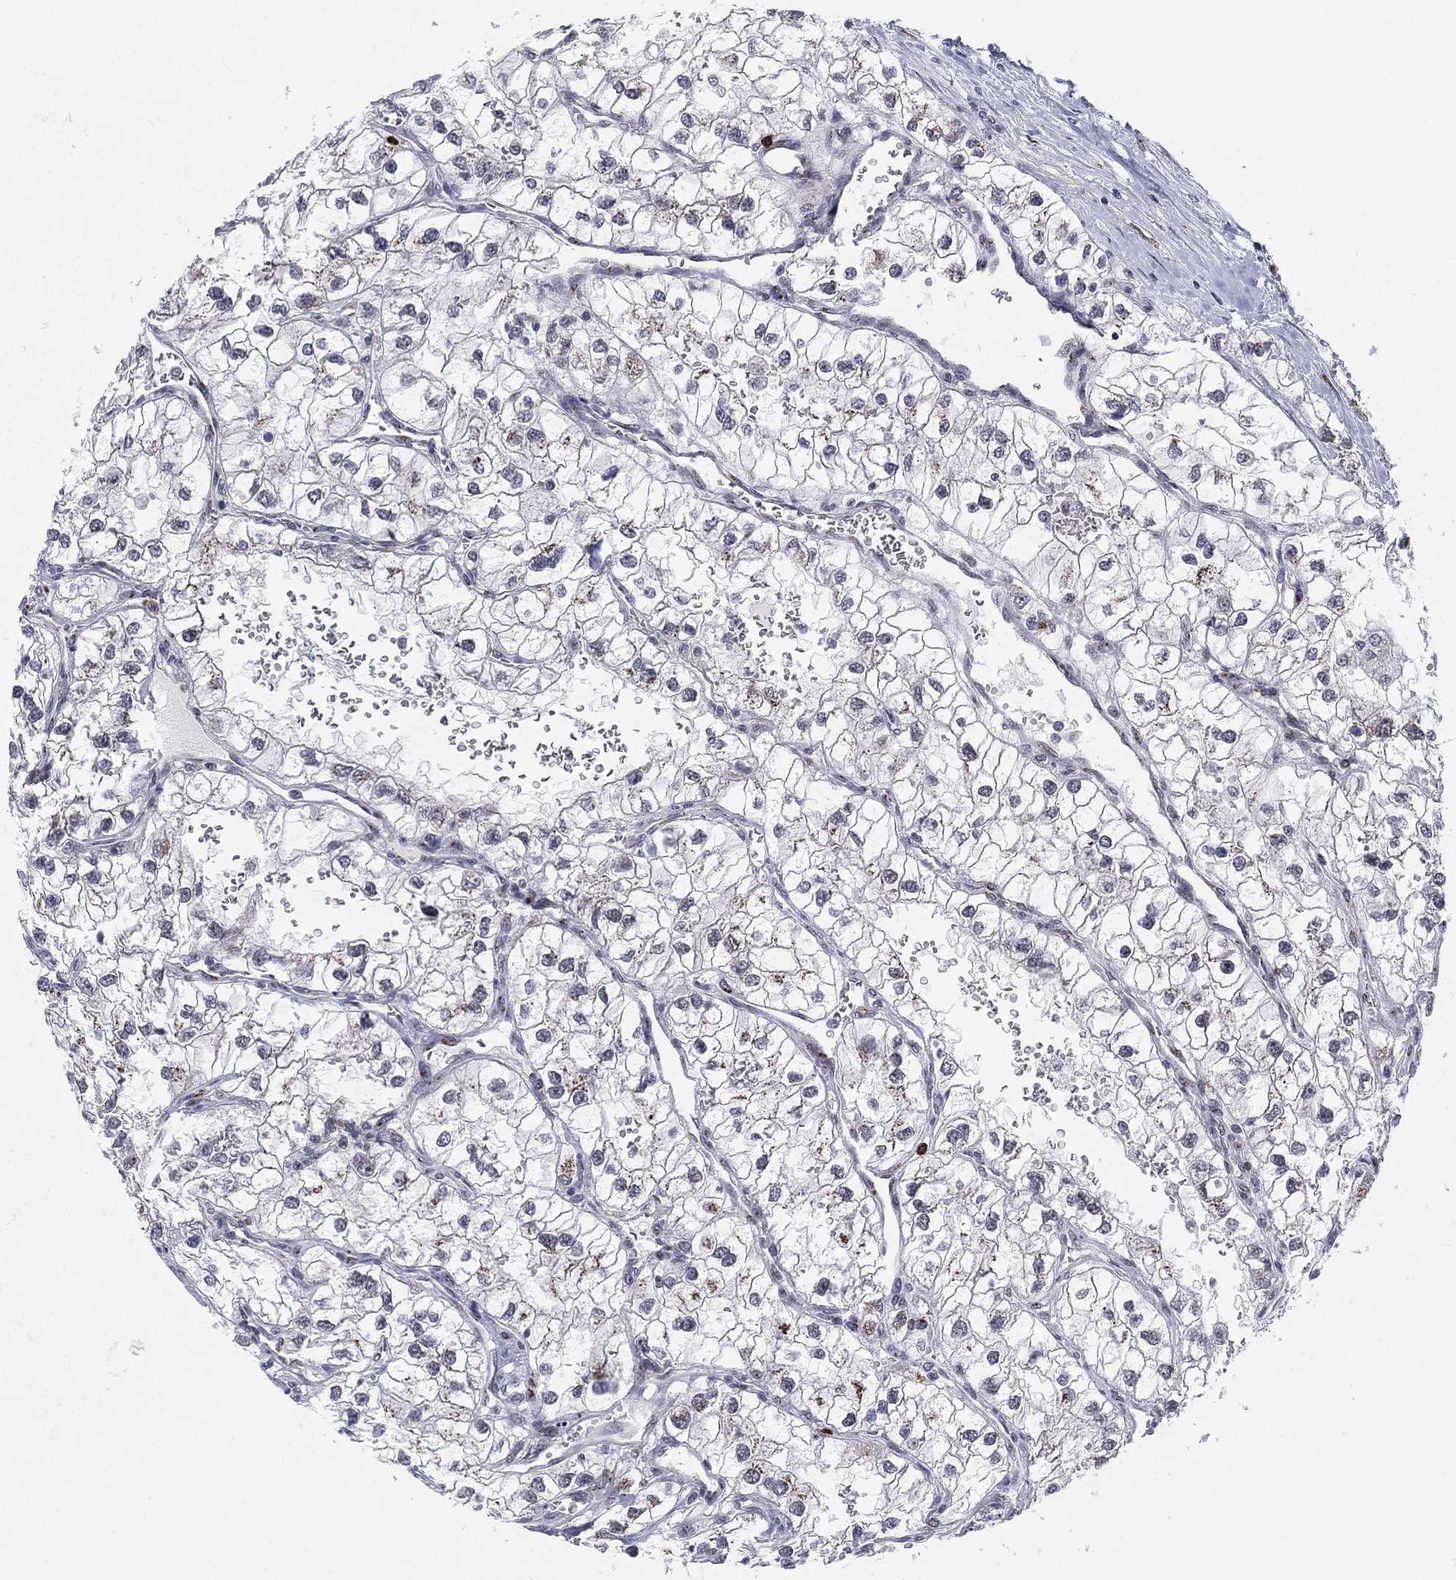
{"staining": {"intensity": "negative", "quantity": "none", "location": "none"}, "tissue": "renal cancer", "cell_type": "Tumor cells", "image_type": "cancer", "snomed": [{"axis": "morphology", "description": "Adenocarcinoma, NOS"}, {"axis": "topography", "description": "Kidney"}], "caption": "A micrograph of renal cancer stained for a protein shows no brown staining in tumor cells.", "gene": "CD177", "patient": {"sex": "male", "age": 59}}